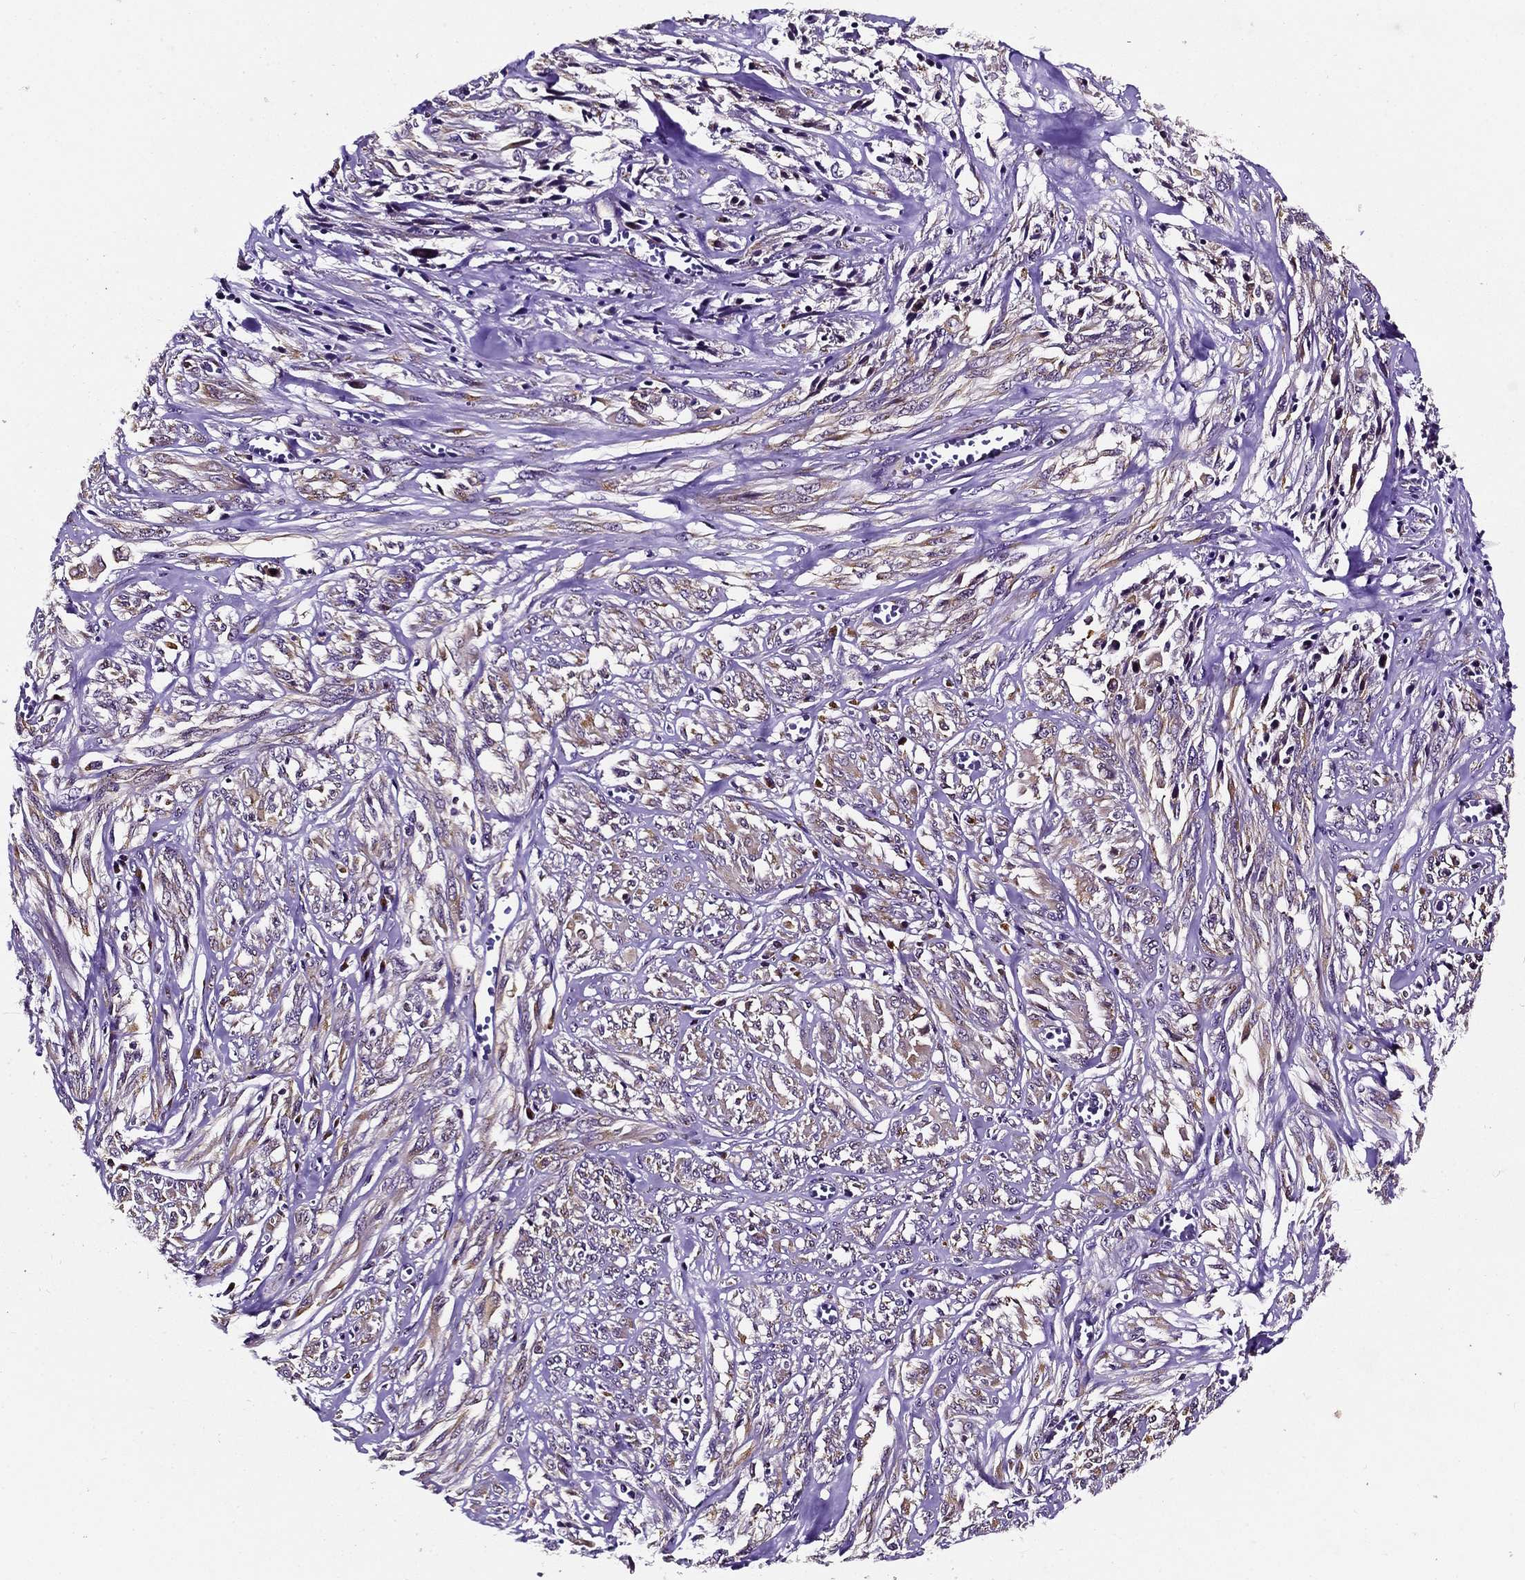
{"staining": {"intensity": "weak", "quantity": "25%-75%", "location": "cytoplasmic/membranous"}, "tissue": "melanoma", "cell_type": "Tumor cells", "image_type": "cancer", "snomed": [{"axis": "morphology", "description": "Malignant melanoma, NOS"}, {"axis": "topography", "description": "Skin"}], "caption": "Immunohistochemistry (IHC) of melanoma exhibits low levels of weak cytoplasmic/membranous positivity in approximately 25%-75% of tumor cells.", "gene": "TICAM1", "patient": {"sex": "female", "age": 91}}